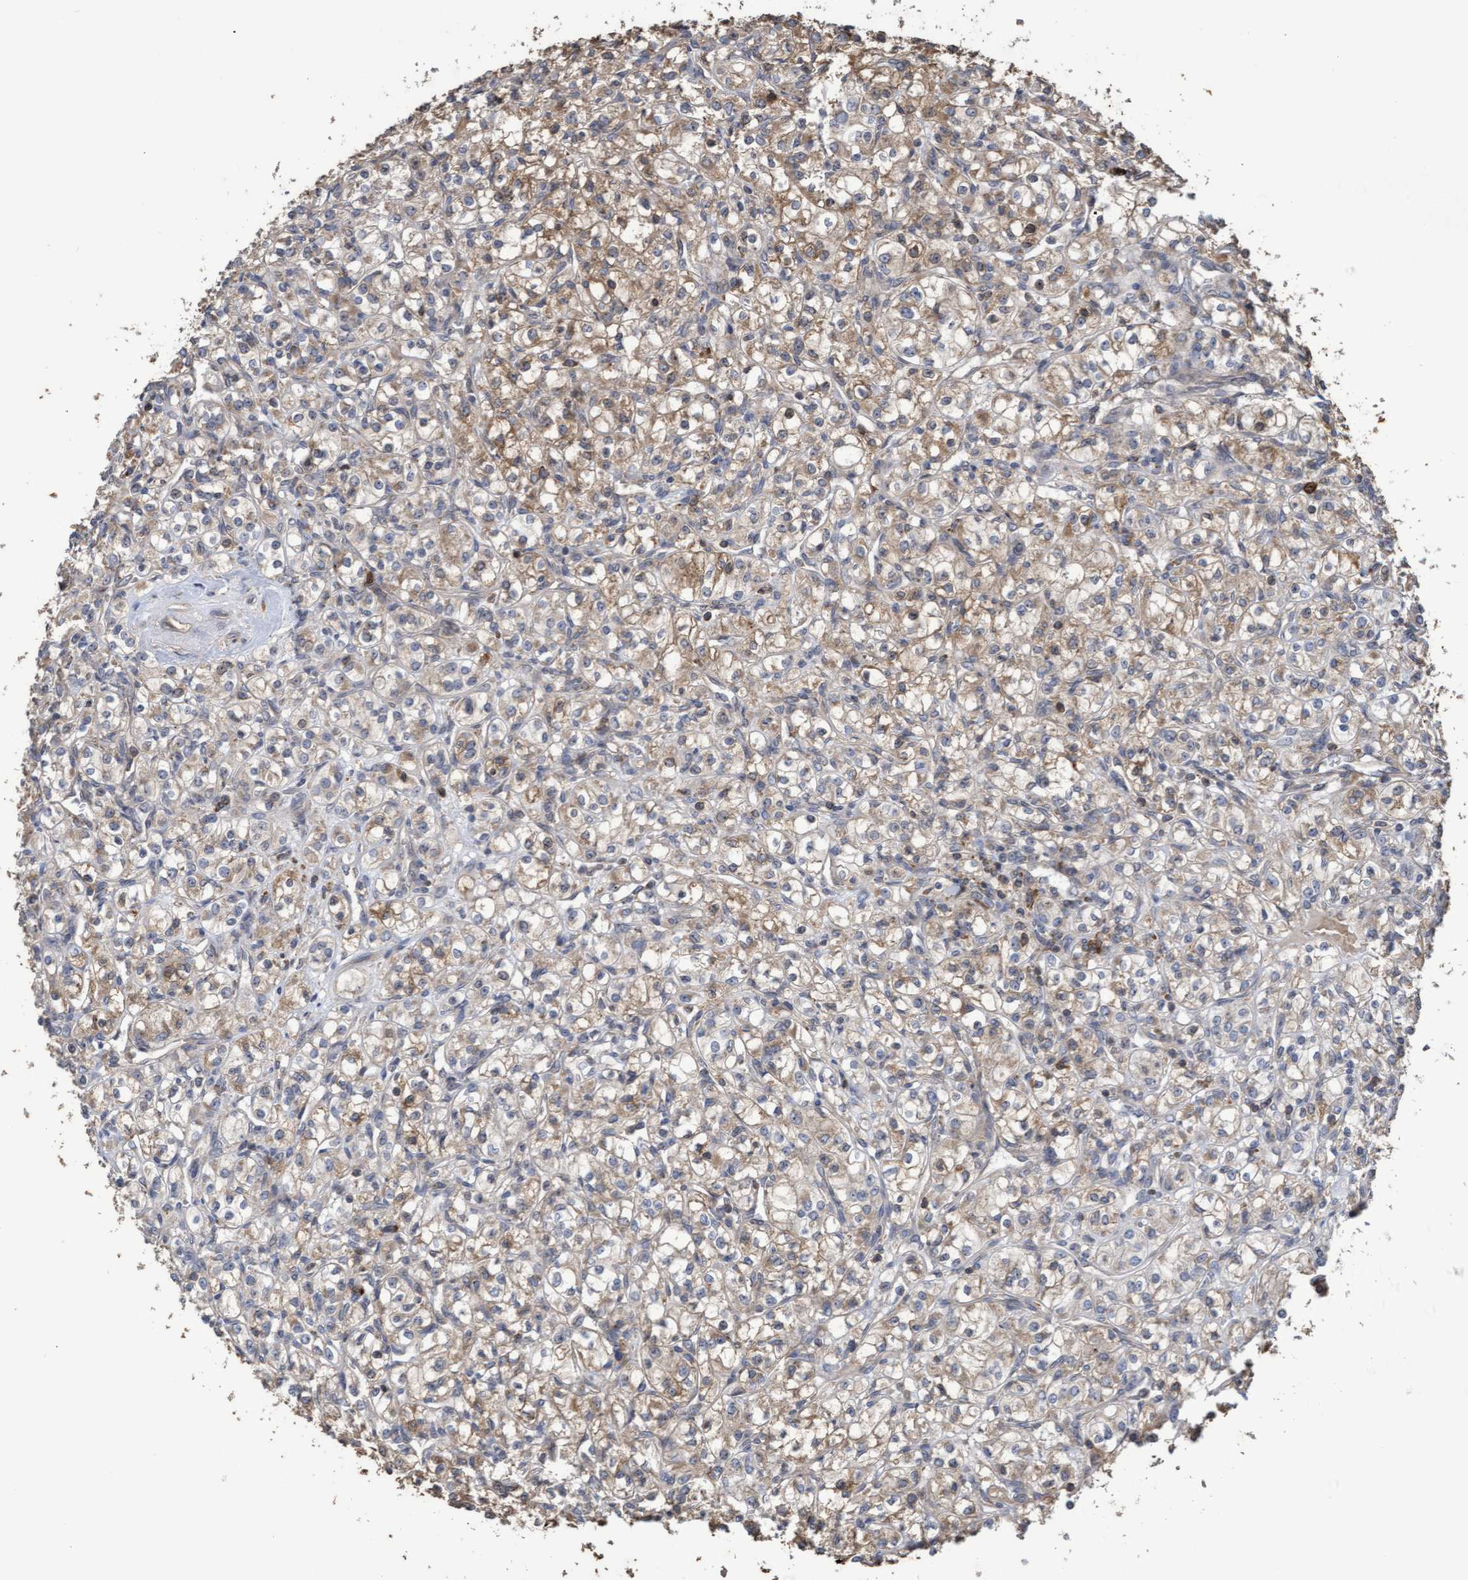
{"staining": {"intensity": "weak", "quantity": ">75%", "location": "cytoplasmic/membranous"}, "tissue": "renal cancer", "cell_type": "Tumor cells", "image_type": "cancer", "snomed": [{"axis": "morphology", "description": "Adenocarcinoma, NOS"}, {"axis": "topography", "description": "Kidney"}], "caption": "Human renal cancer stained for a protein (brown) displays weak cytoplasmic/membranous positive positivity in approximately >75% of tumor cells.", "gene": "SLBP", "patient": {"sex": "male", "age": 77}}